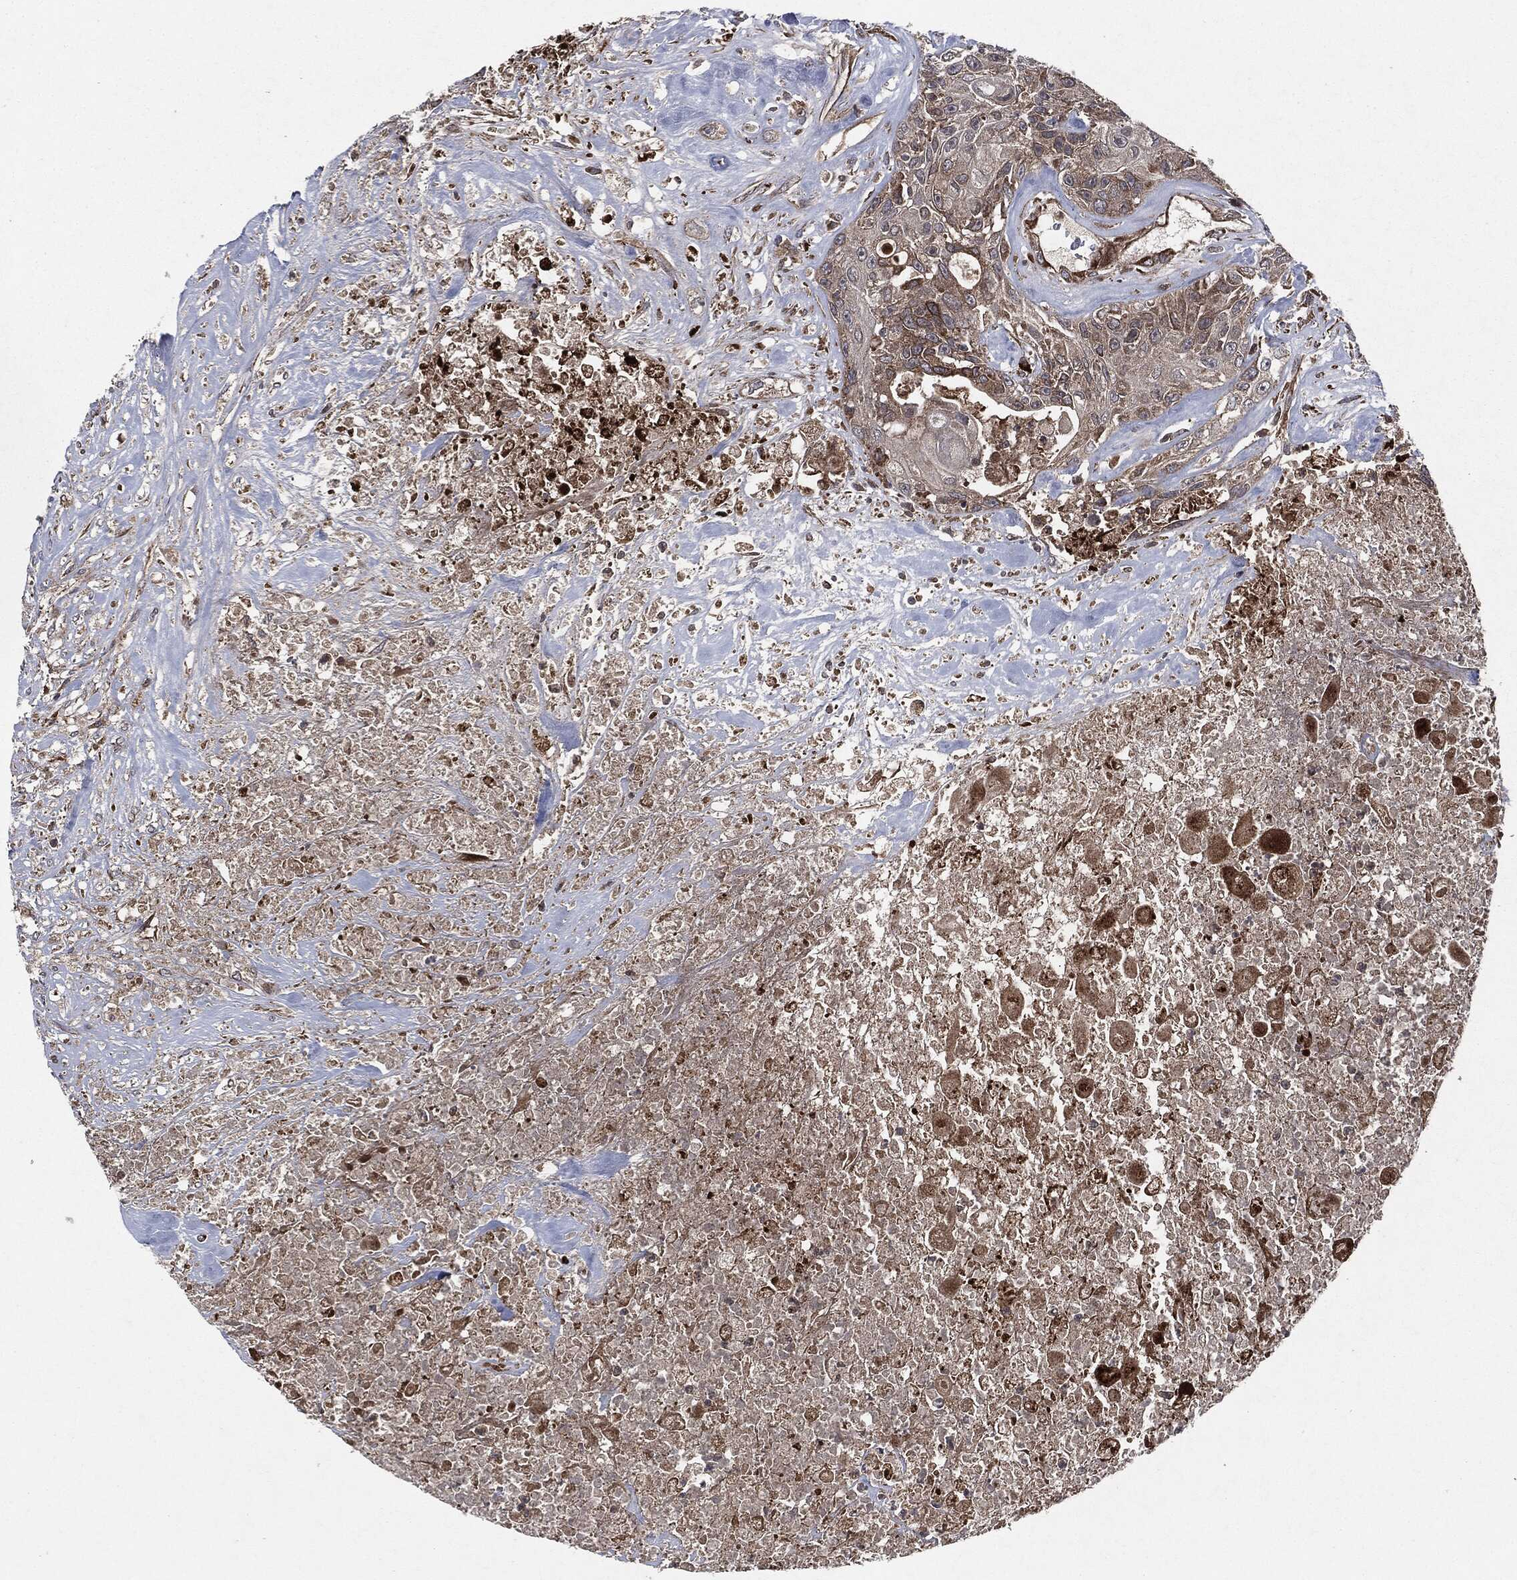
{"staining": {"intensity": "moderate", "quantity": "<25%", "location": "cytoplasmic/membranous"}, "tissue": "urothelial cancer", "cell_type": "Tumor cells", "image_type": "cancer", "snomed": [{"axis": "morphology", "description": "Urothelial carcinoma, High grade"}, {"axis": "topography", "description": "Urinary bladder"}], "caption": "A brown stain shows moderate cytoplasmic/membranous expression of a protein in human urothelial cancer tumor cells.", "gene": "RAF1", "patient": {"sex": "female", "age": 56}}